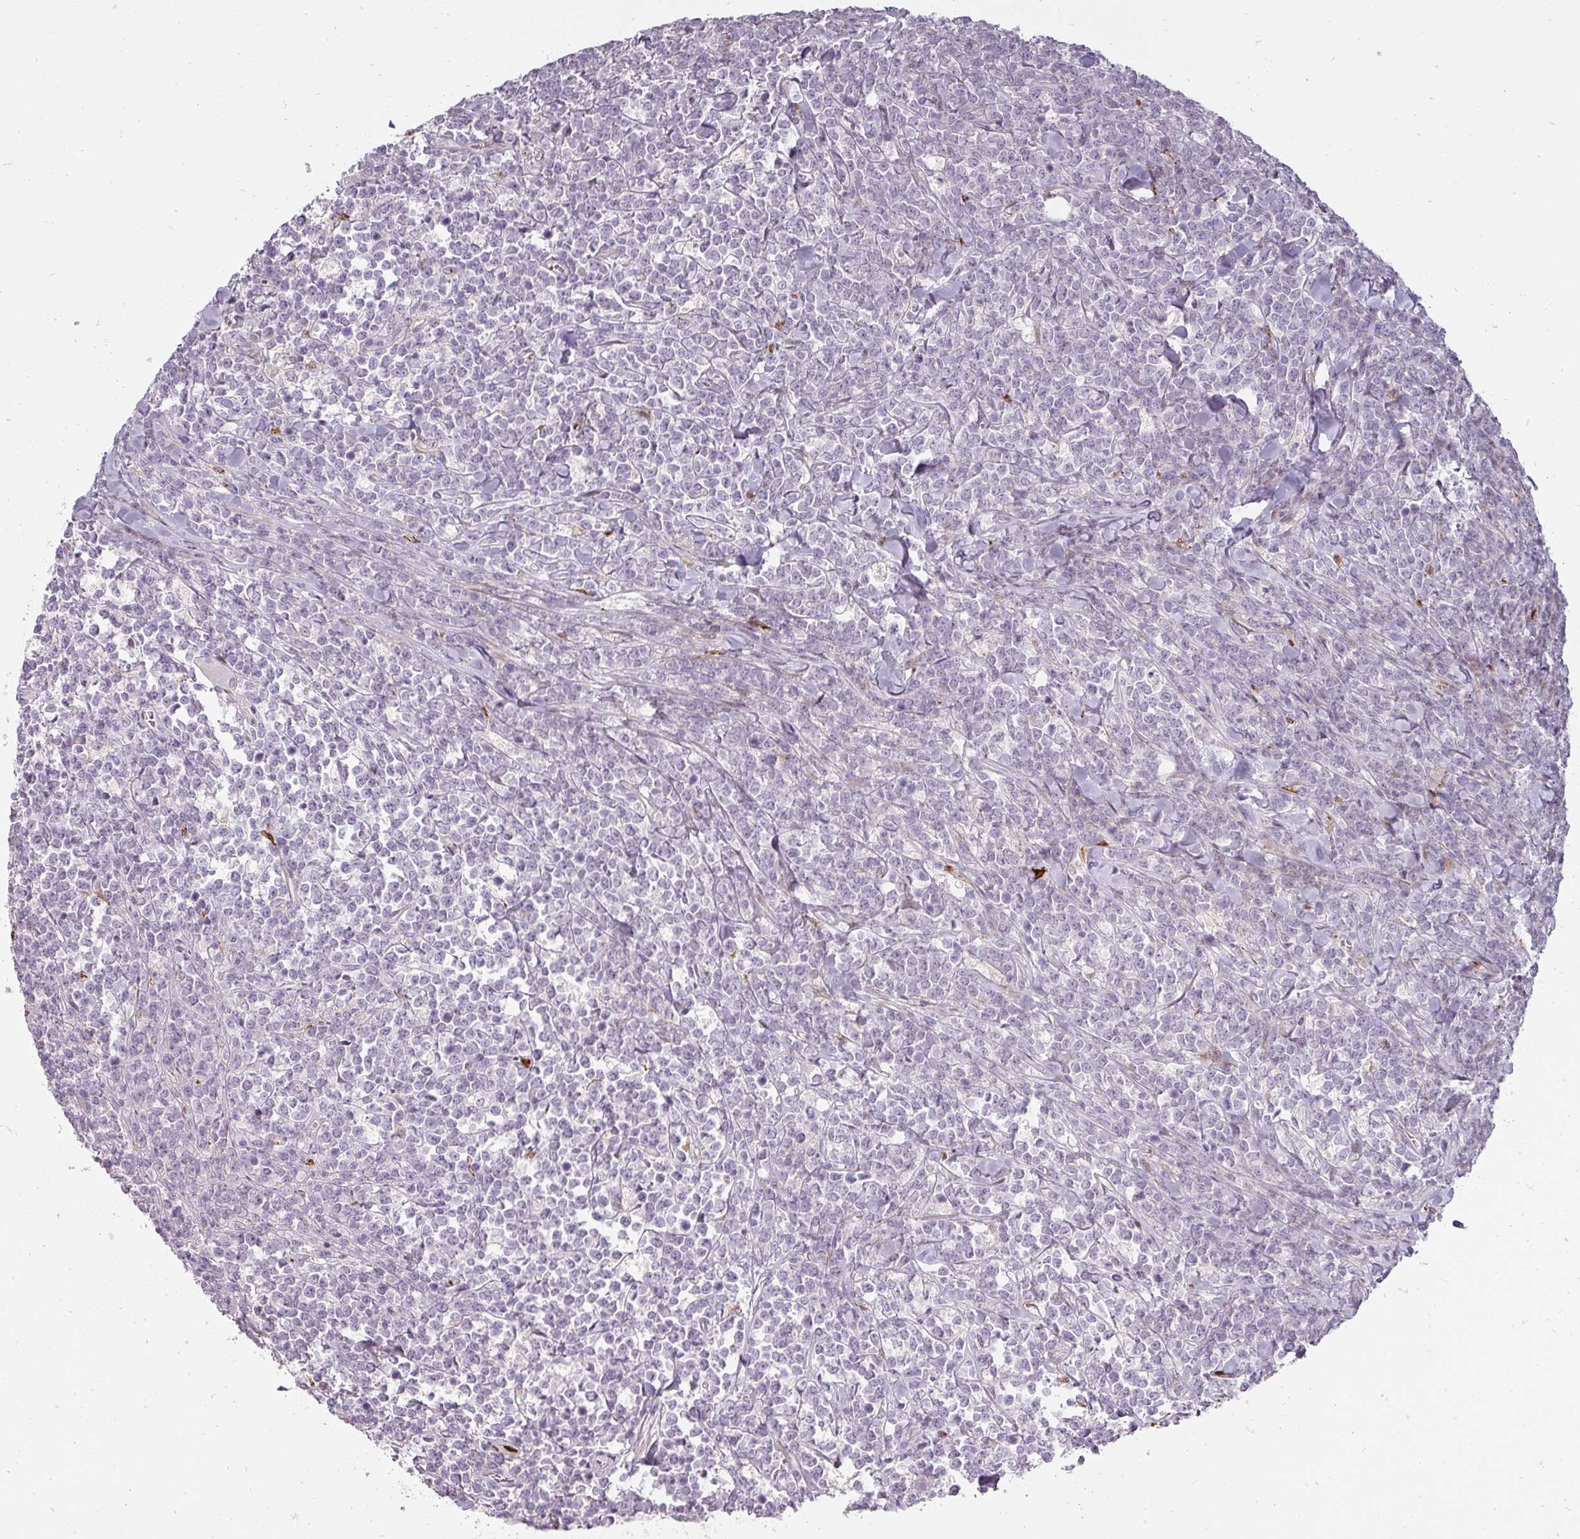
{"staining": {"intensity": "negative", "quantity": "none", "location": "none"}, "tissue": "lymphoma", "cell_type": "Tumor cells", "image_type": "cancer", "snomed": [{"axis": "morphology", "description": "Malignant lymphoma, non-Hodgkin's type, High grade"}, {"axis": "topography", "description": "Small intestine"}], "caption": "Tumor cells show no significant positivity in high-grade malignant lymphoma, non-Hodgkin's type. (DAB immunohistochemistry with hematoxylin counter stain).", "gene": "BIK", "patient": {"sex": "male", "age": 8}}